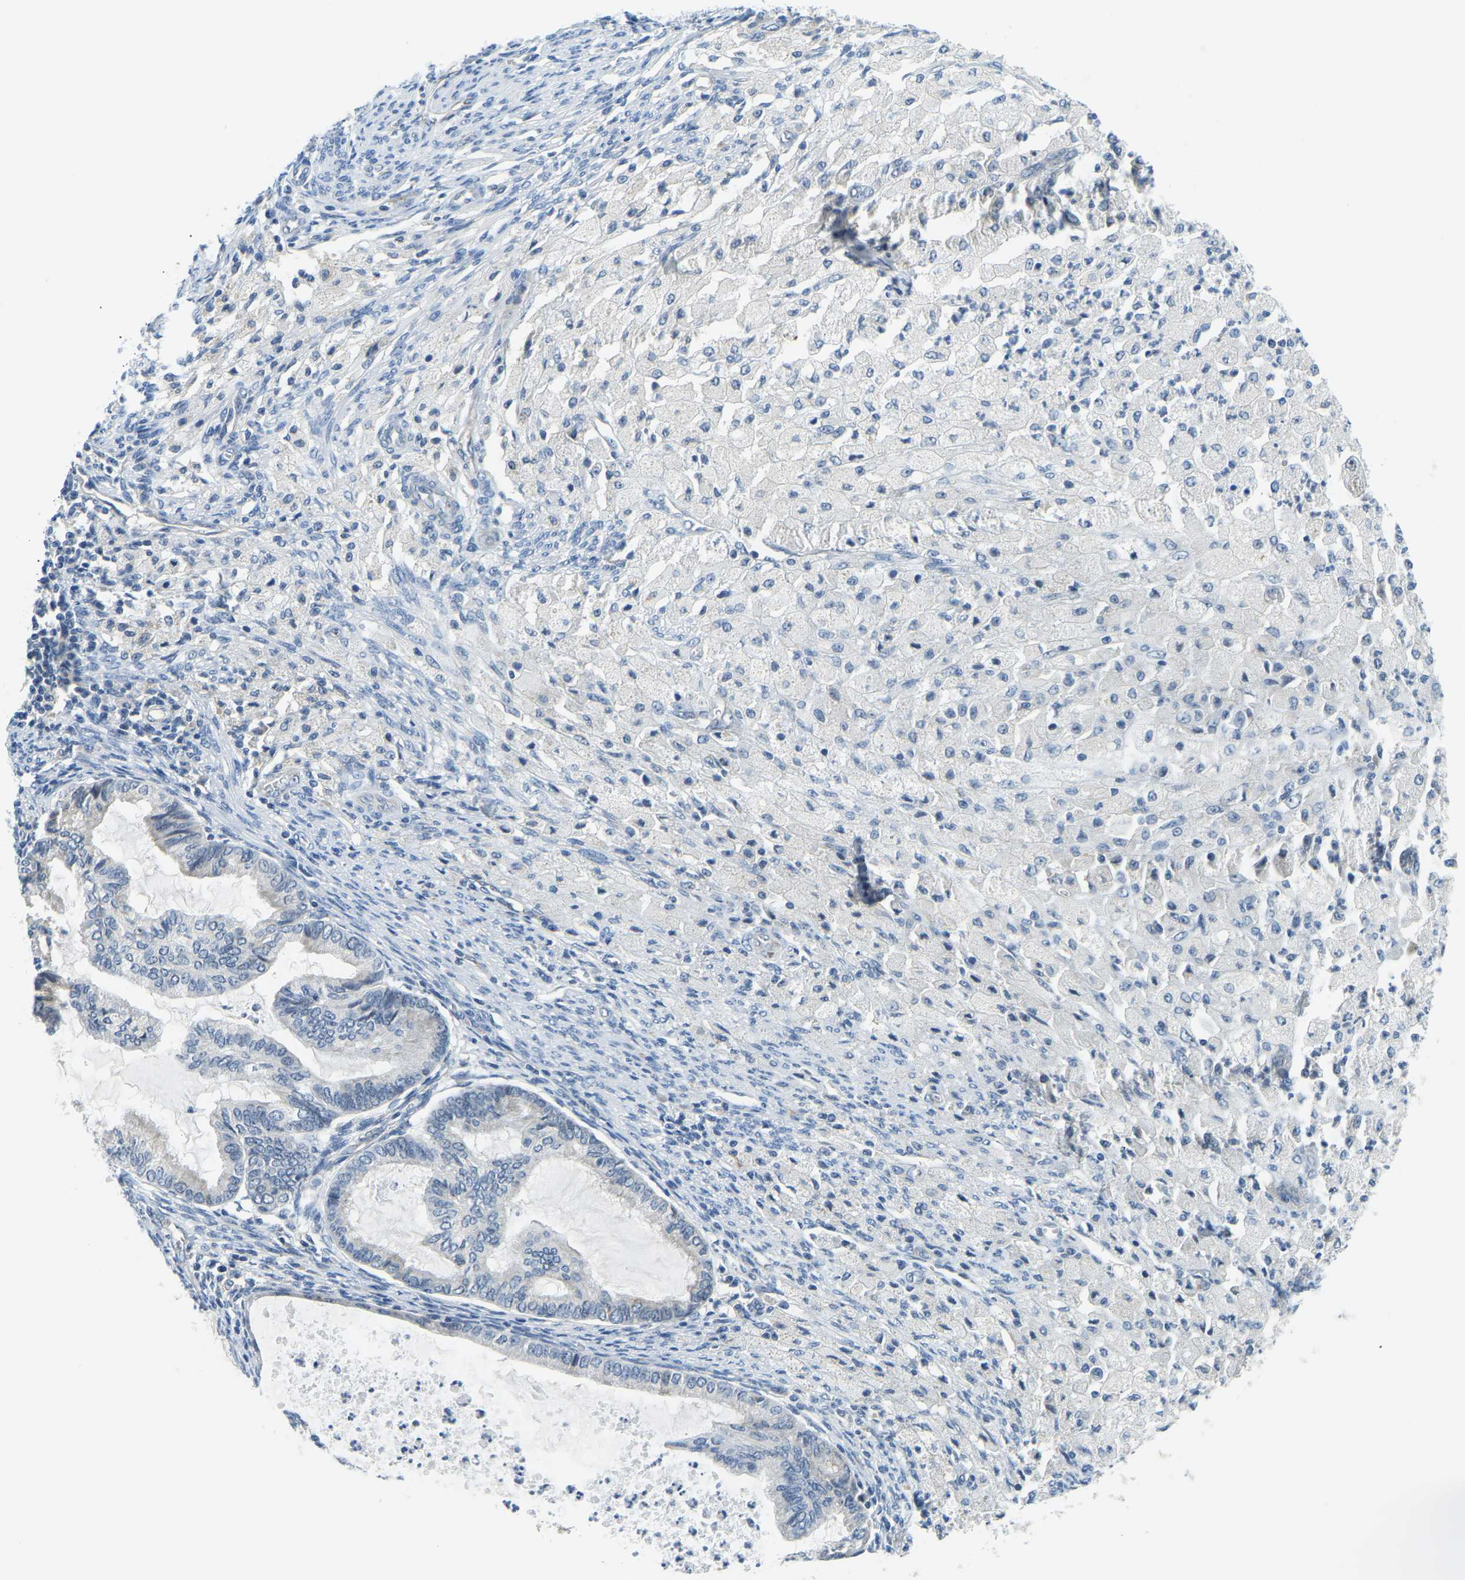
{"staining": {"intensity": "negative", "quantity": "none", "location": "none"}, "tissue": "cervical cancer", "cell_type": "Tumor cells", "image_type": "cancer", "snomed": [{"axis": "morphology", "description": "Normal tissue, NOS"}, {"axis": "morphology", "description": "Adenocarcinoma, NOS"}, {"axis": "topography", "description": "Cervix"}, {"axis": "topography", "description": "Endometrium"}], "caption": "This is an immunohistochemistry micrograph of human cervical cancer. There is no positivity in tumor cells.", "gene": "RRP1", "patient": {"sex": "female", "age": 86}}